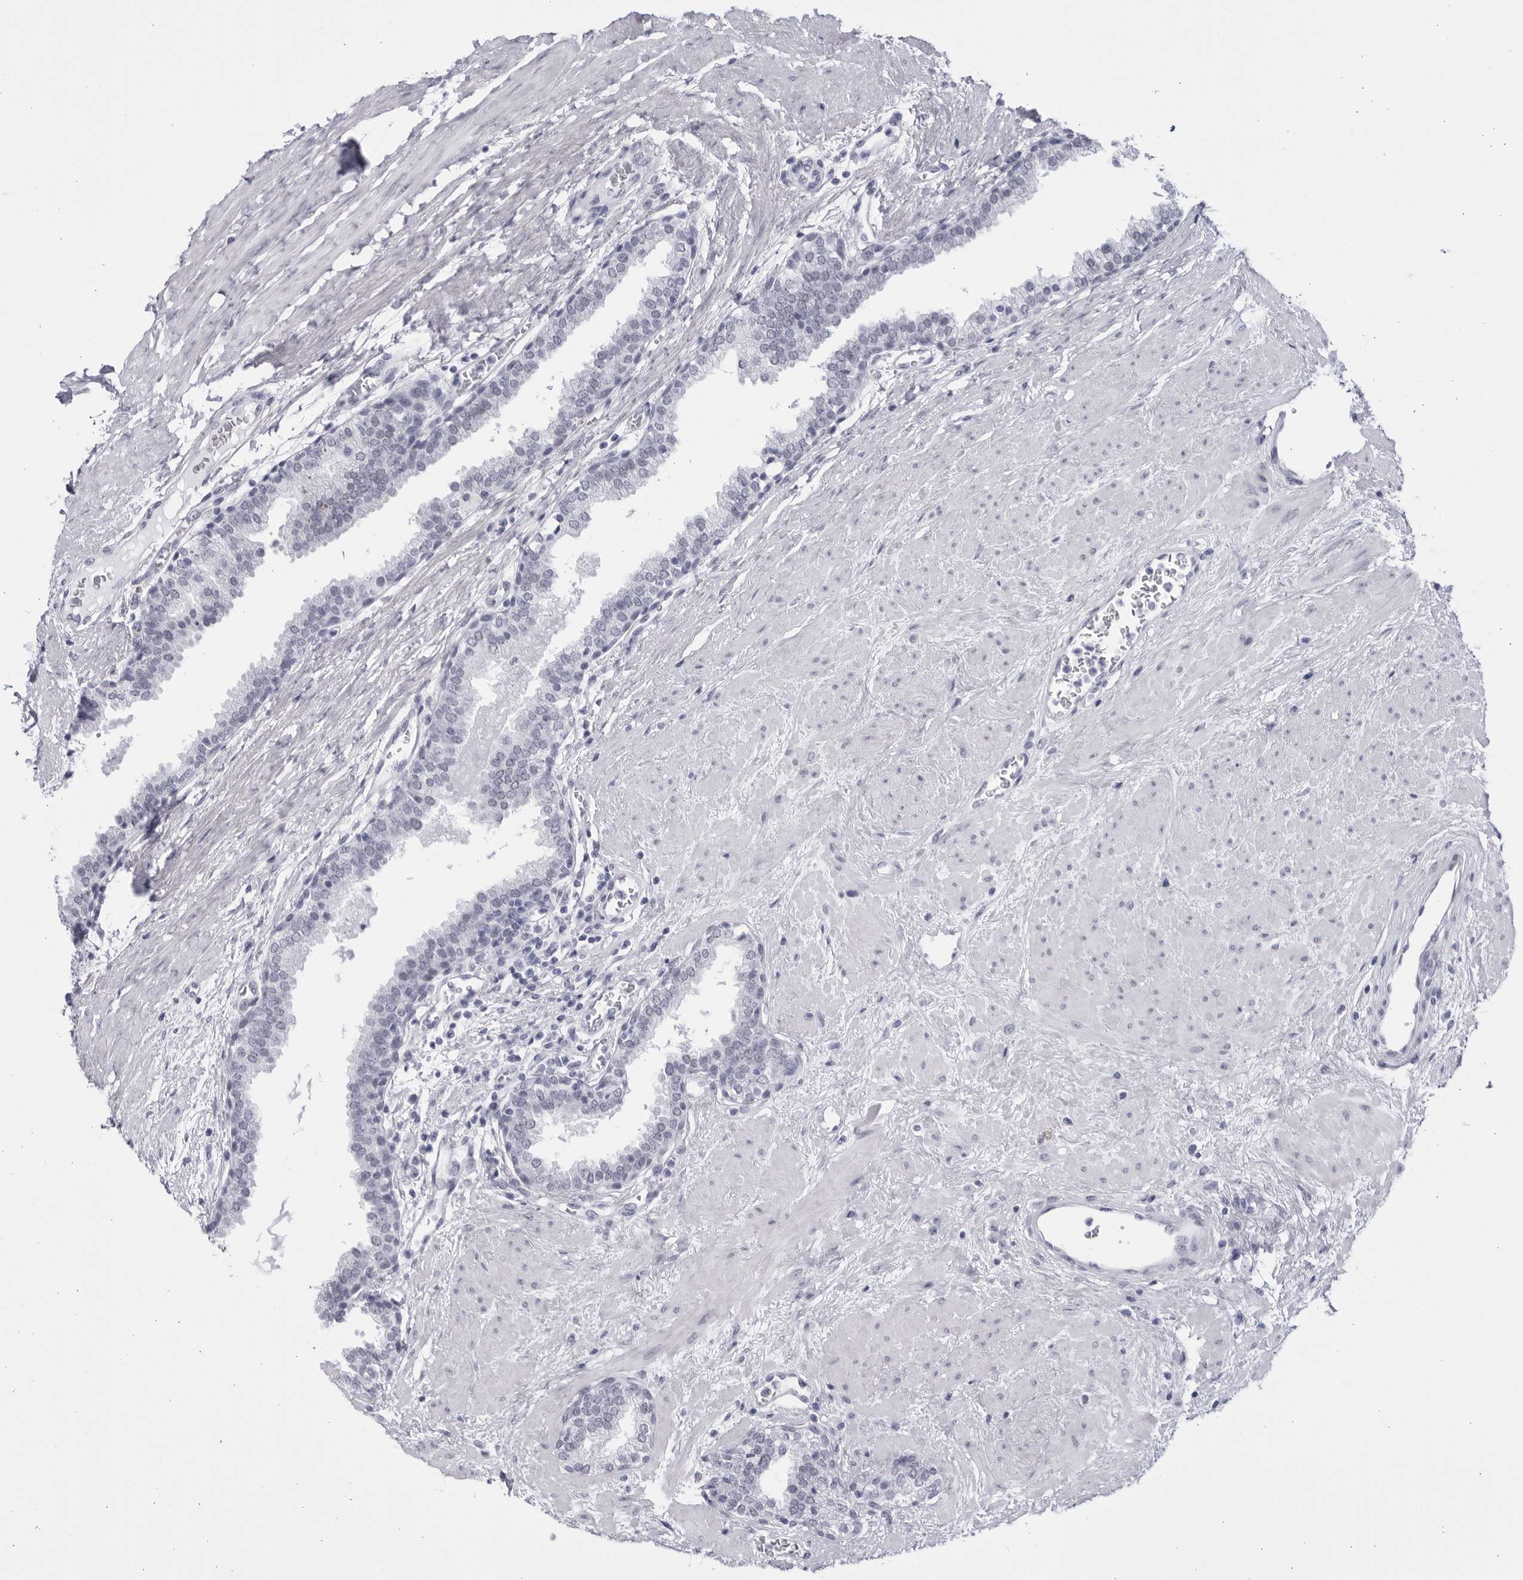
{"staining": {"intensity": "weak", "quantity": "<25%", "location": "nuclear"}, "tissue": "prostate", "cell_type": "Glandular cells", "image_type": "normal", "snomed": [{"axis": "morphology", "description": "Normal tissue, NOS"}, {"axis": "topography", "description": "Prostate"}], "caption": "IHC micrograph of benign prostate: prostate stained with DAB (3,3'-diaminobenzidine) exhibits no significant protein positivity in glandular cells.", "gene": "CCDC181", "patient": {"sex": "male", "age": 51}}